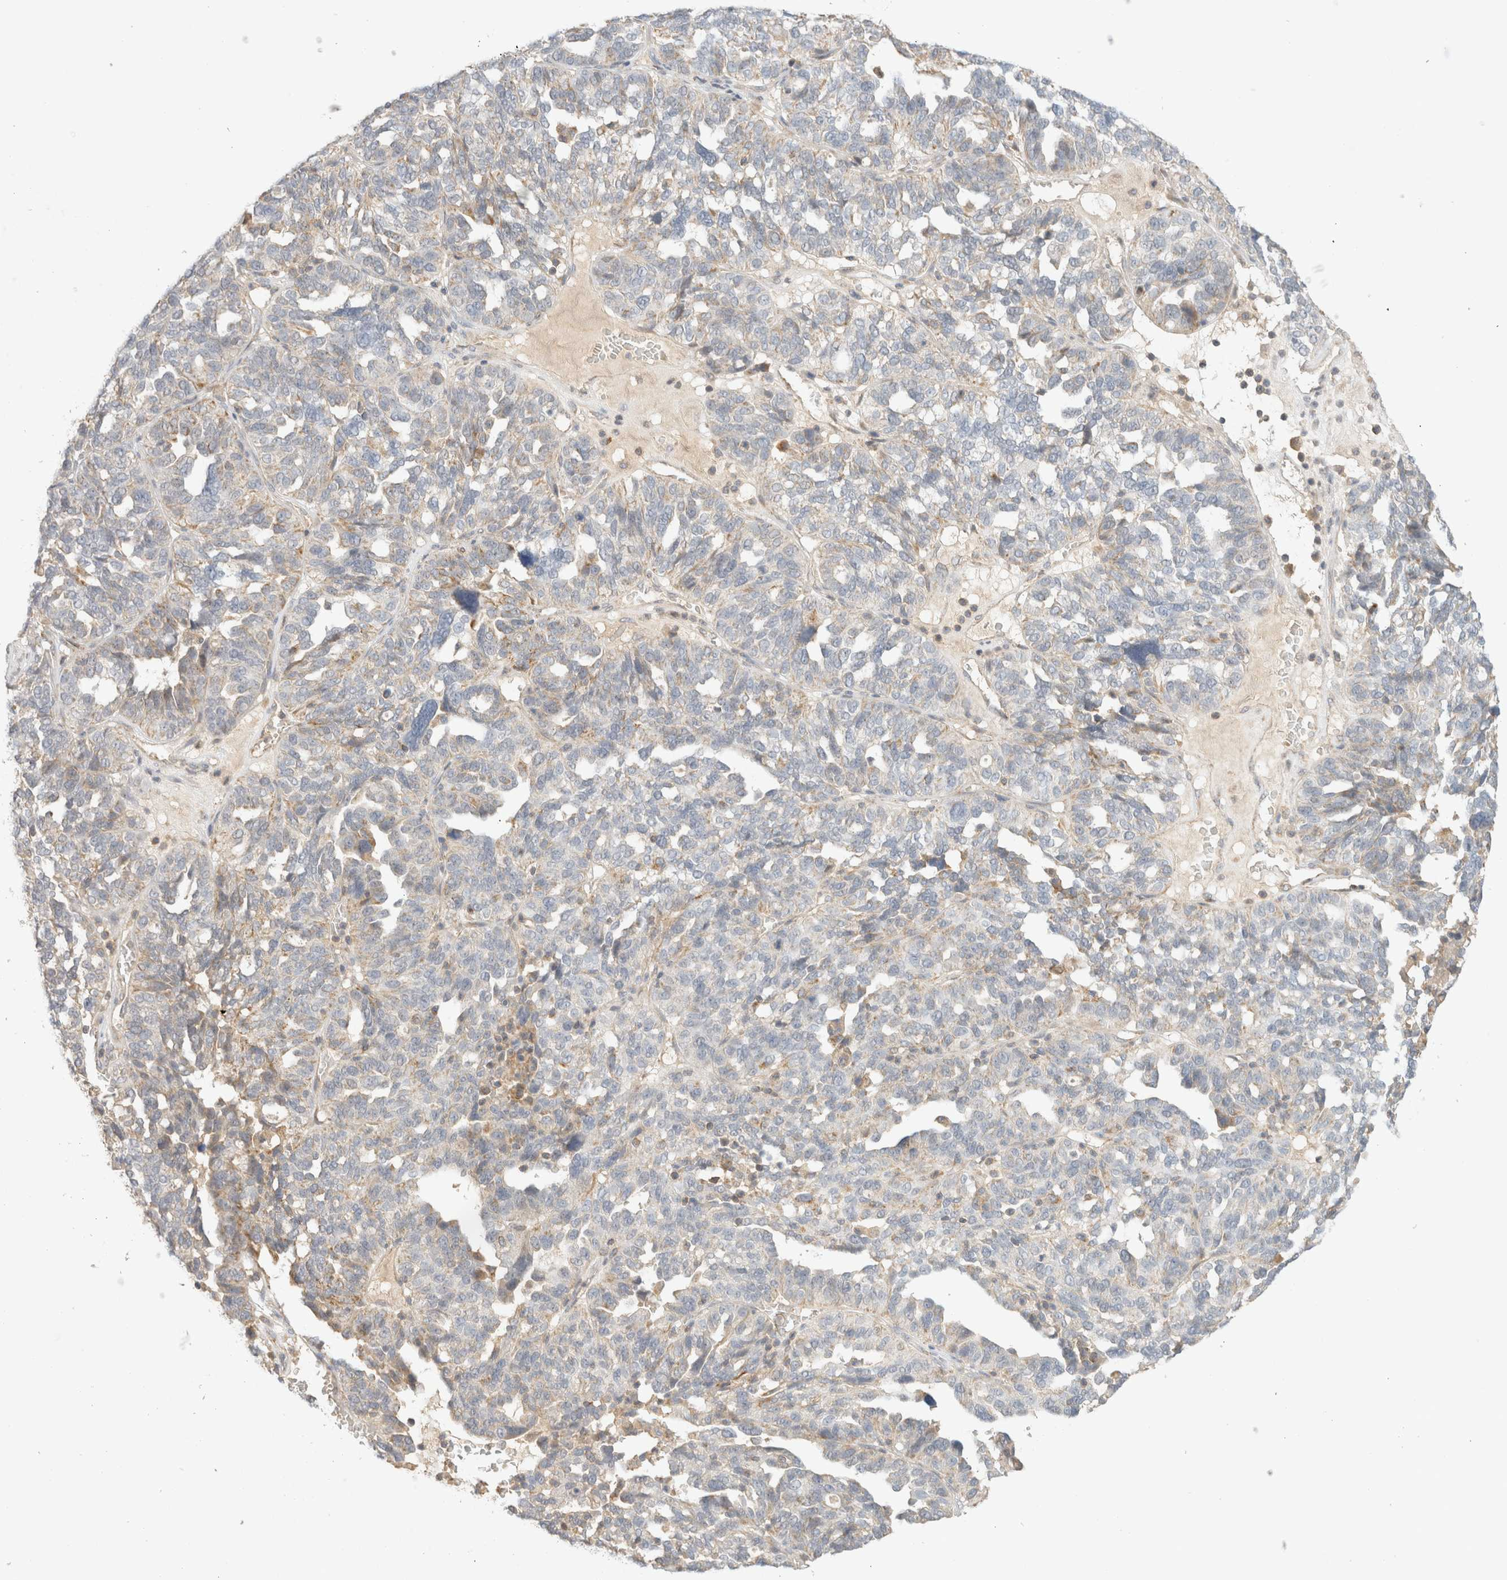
{"staining": {"intensity": "weak", "quantity": "<25%", "location": "cytoplasmic/membranous"}, "tissue": "ovarian cancer", "cell_type": "Tumor cells", "image_type": "cancer", "snomed": [{"axis": "morphology", "description": "Cystadenocarcinoma, serous, NOS"}, {"axis": "topography", "description": "Ovary"}], "caption": "Human ovarian serous cystadenocarcinoma stained for a protein using IHC shows no positivity in tumor cells.", "gene": "MRM3", "patient": {"sex": "female", "age": 59}}